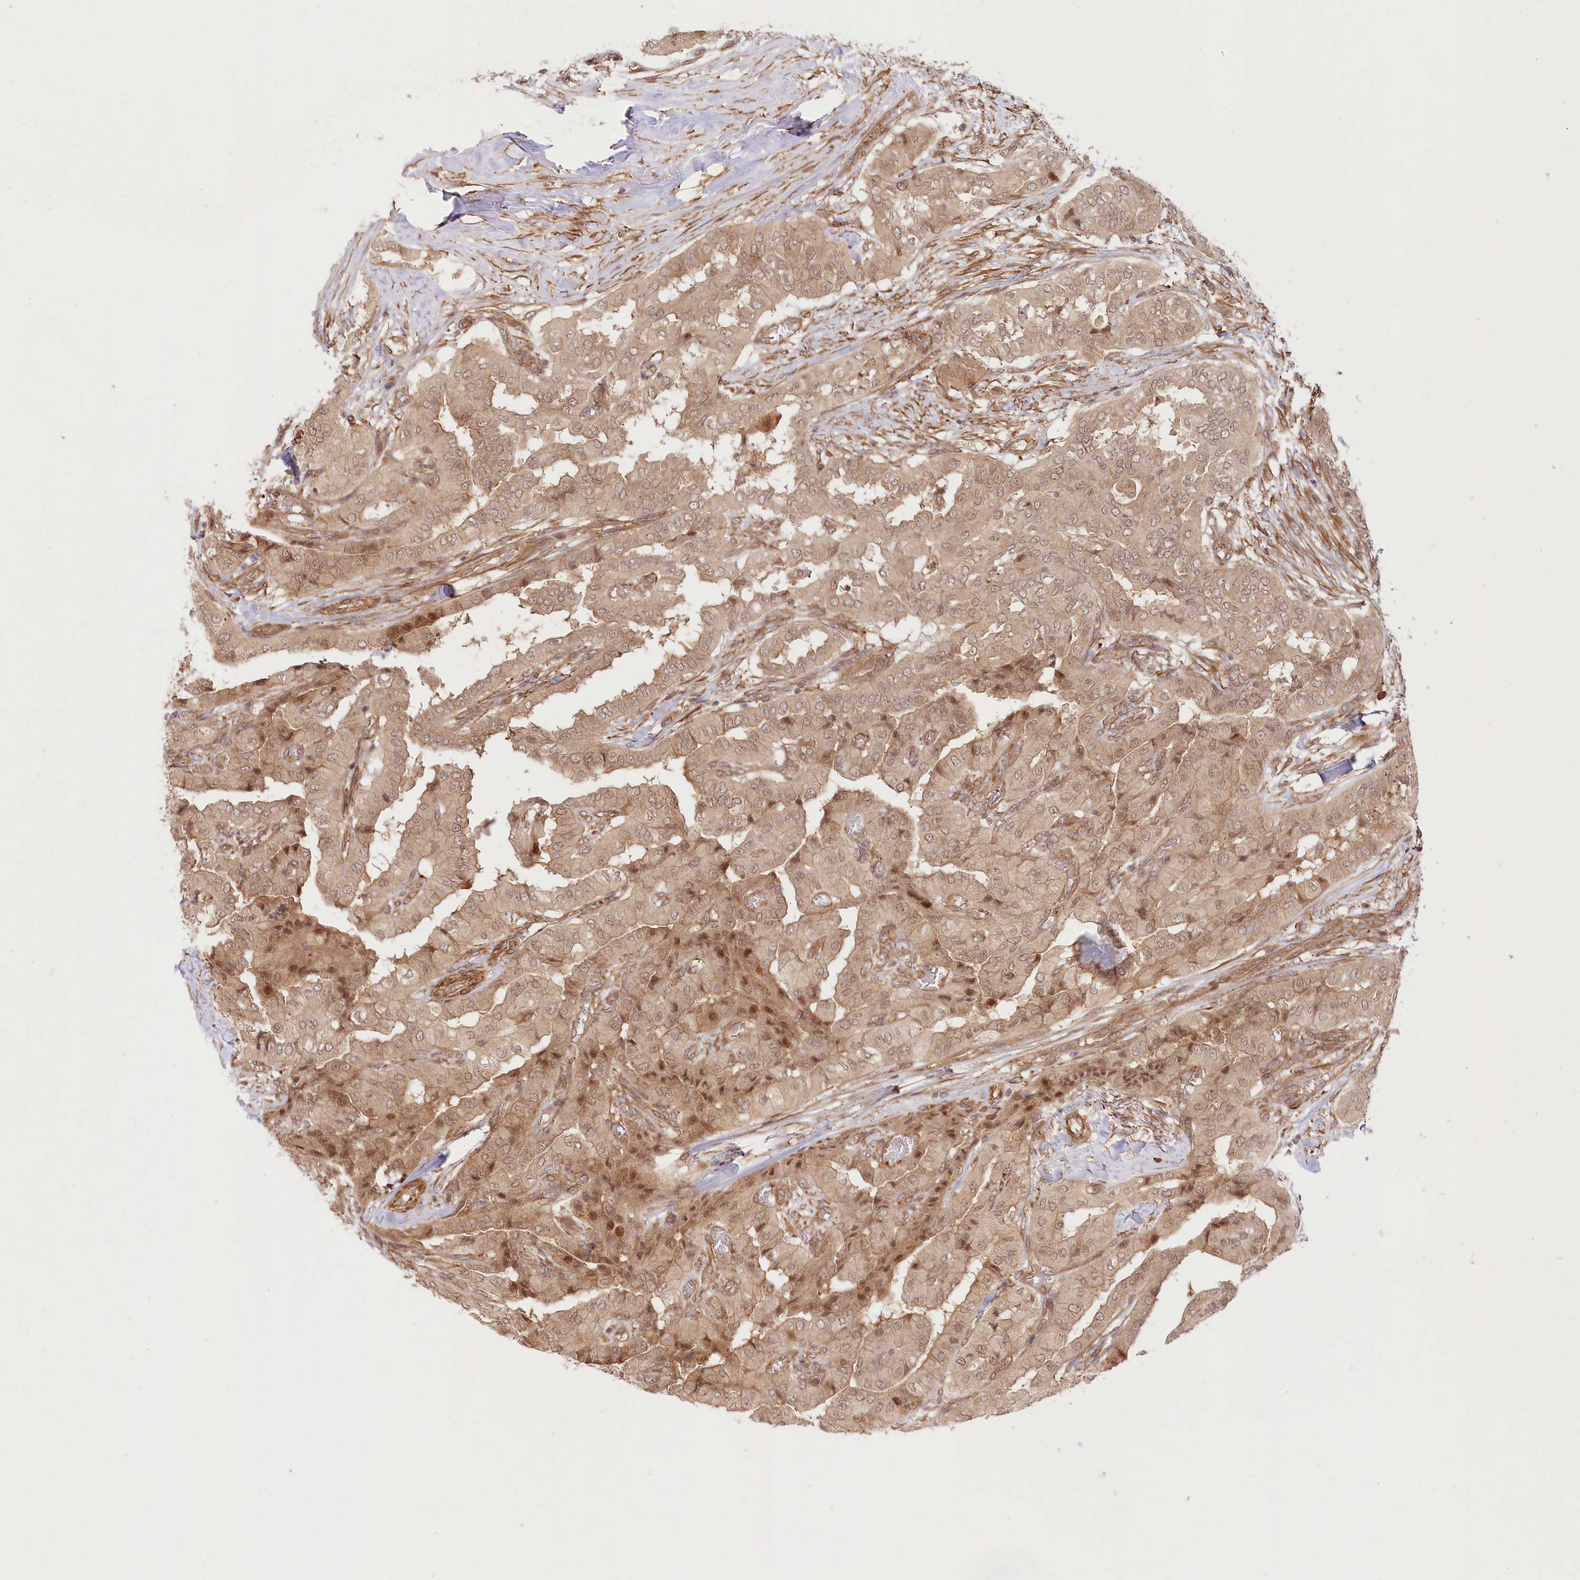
{"staining": {"intensity": "weak", "quantity": ">75%", "location": "cytoplasmic/membranous,nuclear"}, "tissue": "thyroid cancer", "cell_type": "Tumor cells", "image_type": "cancer", "snomed": [{"axis": "morphology", "description": "Papillary adenocarcinoma, NOS"}, {"axis": "topography", "description": "Thyroid gland"}], "caption": "The micrograph shows a brown stain indicating the presence of a protein in the cytoplasmic/membranous and nuclear of tumor cells in thyroid papillary adenocarcinoma.", "gene": "CEP70", "patient": {"sex": "female", "age": 59}}